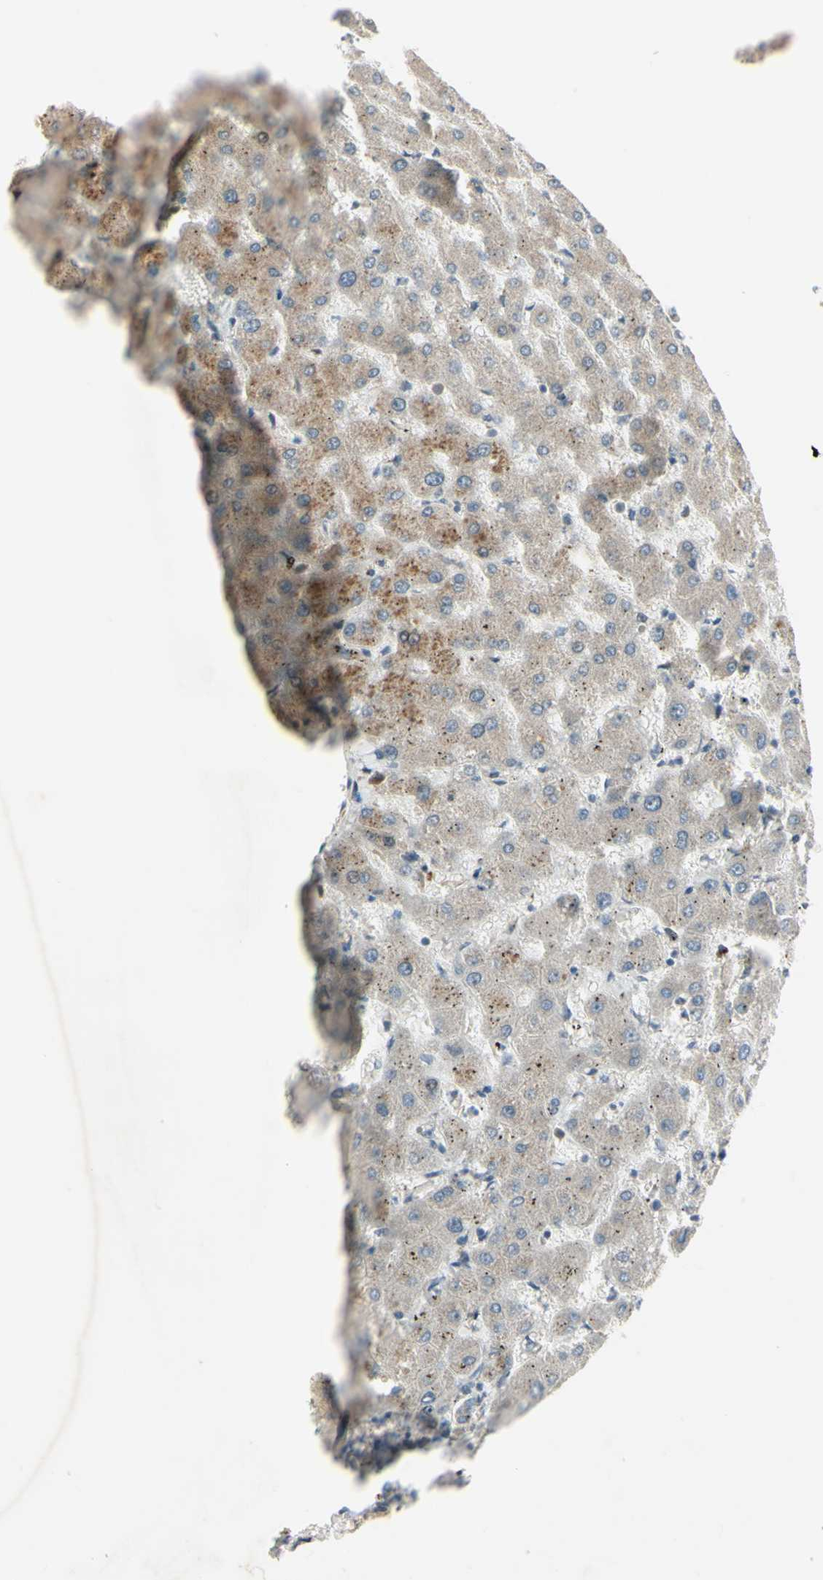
{"staining": {"intensity": "negative", "quantity": "none", "location": "none"}, "tissue": "liver", "cell_type": "Cholangiocytes", "image_type": "normal", "snomed": [{"axis": "morphology", "description": "Normal tissue, NOS"}, {"axis": "topography", "description": "Liver"}], "caption": "IHC of normal liver shows no staining in cholangiocytes.", "gene": "NDFIP1", "patient": {"sex": "female", "age": 63}}